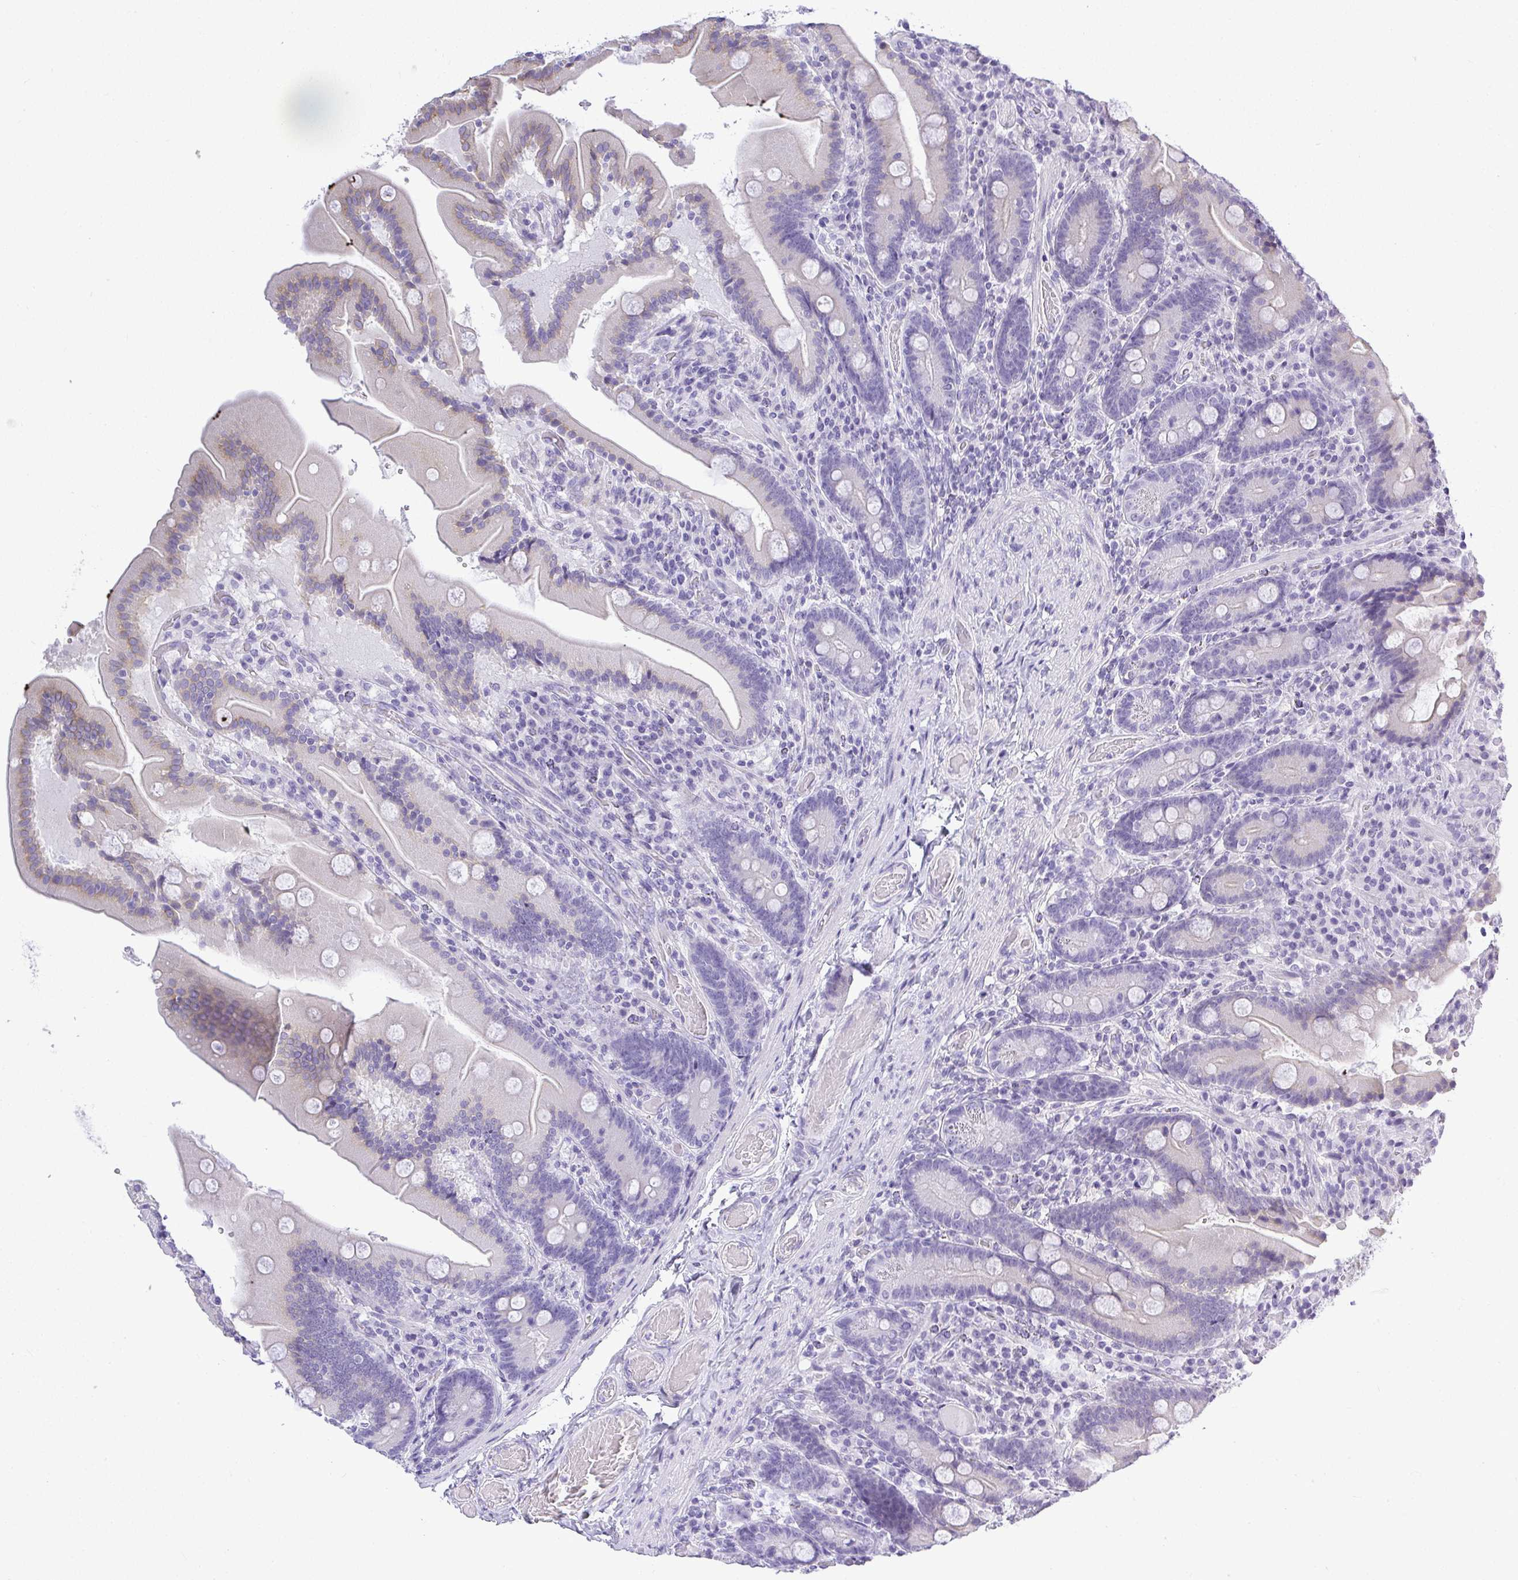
{"staining": {"intensity": "weak", "quantity": "<25%", "location": "cytoplasmic/membranous"}, "tissue": "duodenum", "cell_type": "Glandular cells", "image_type": "normal", "snomed": [{"axis": "morphology", "description": "Normal tissue, NOS"}, {"axis": "topography", "description": "Duodenum"}], "caption": "The histopathology image exhibits no significant positivity in glandular cells of duodenum.", "gene": "PLPPR3", "patient": {"sex": "female", "age": 62}}